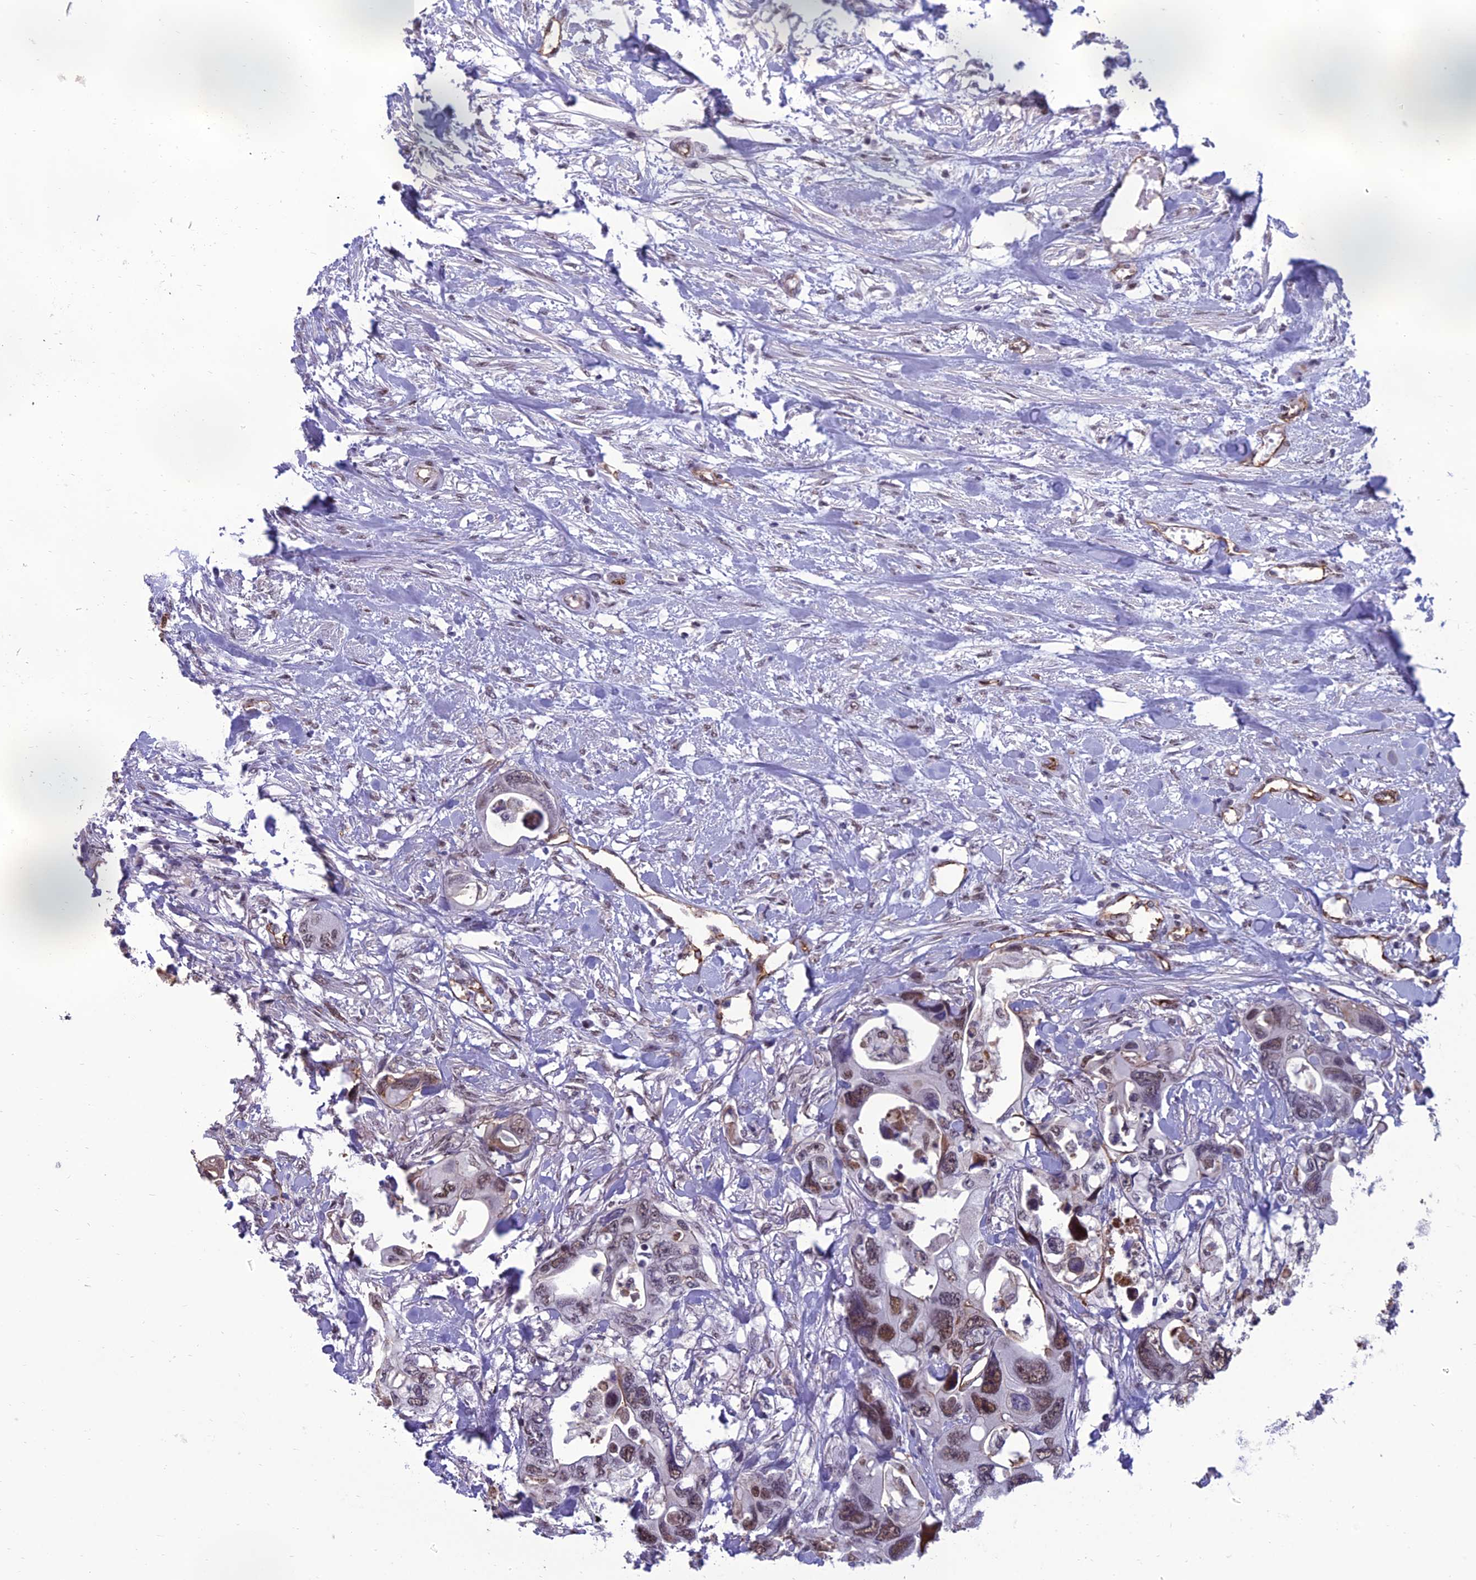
{"staining": {"intensity": "moderate", "quantity": "25%-75%", "location": "nuclear"}, "tissue": "colorectal cancer", "cell_type": "Tumor cells", "image_type": "cancer", "snomed": [{"axis": "morphology", "description": "Adenocarcinoma, NOS"}, {"axis": "topography", "description": "Rectum"}], "caption": "A brown stain shows moderate nuclear staining of a protein in colorectal cancer (adenocarcinoma) tumor cells.", "gene": "RANBP3", "patient": {"sex": "male", "age": 57}}